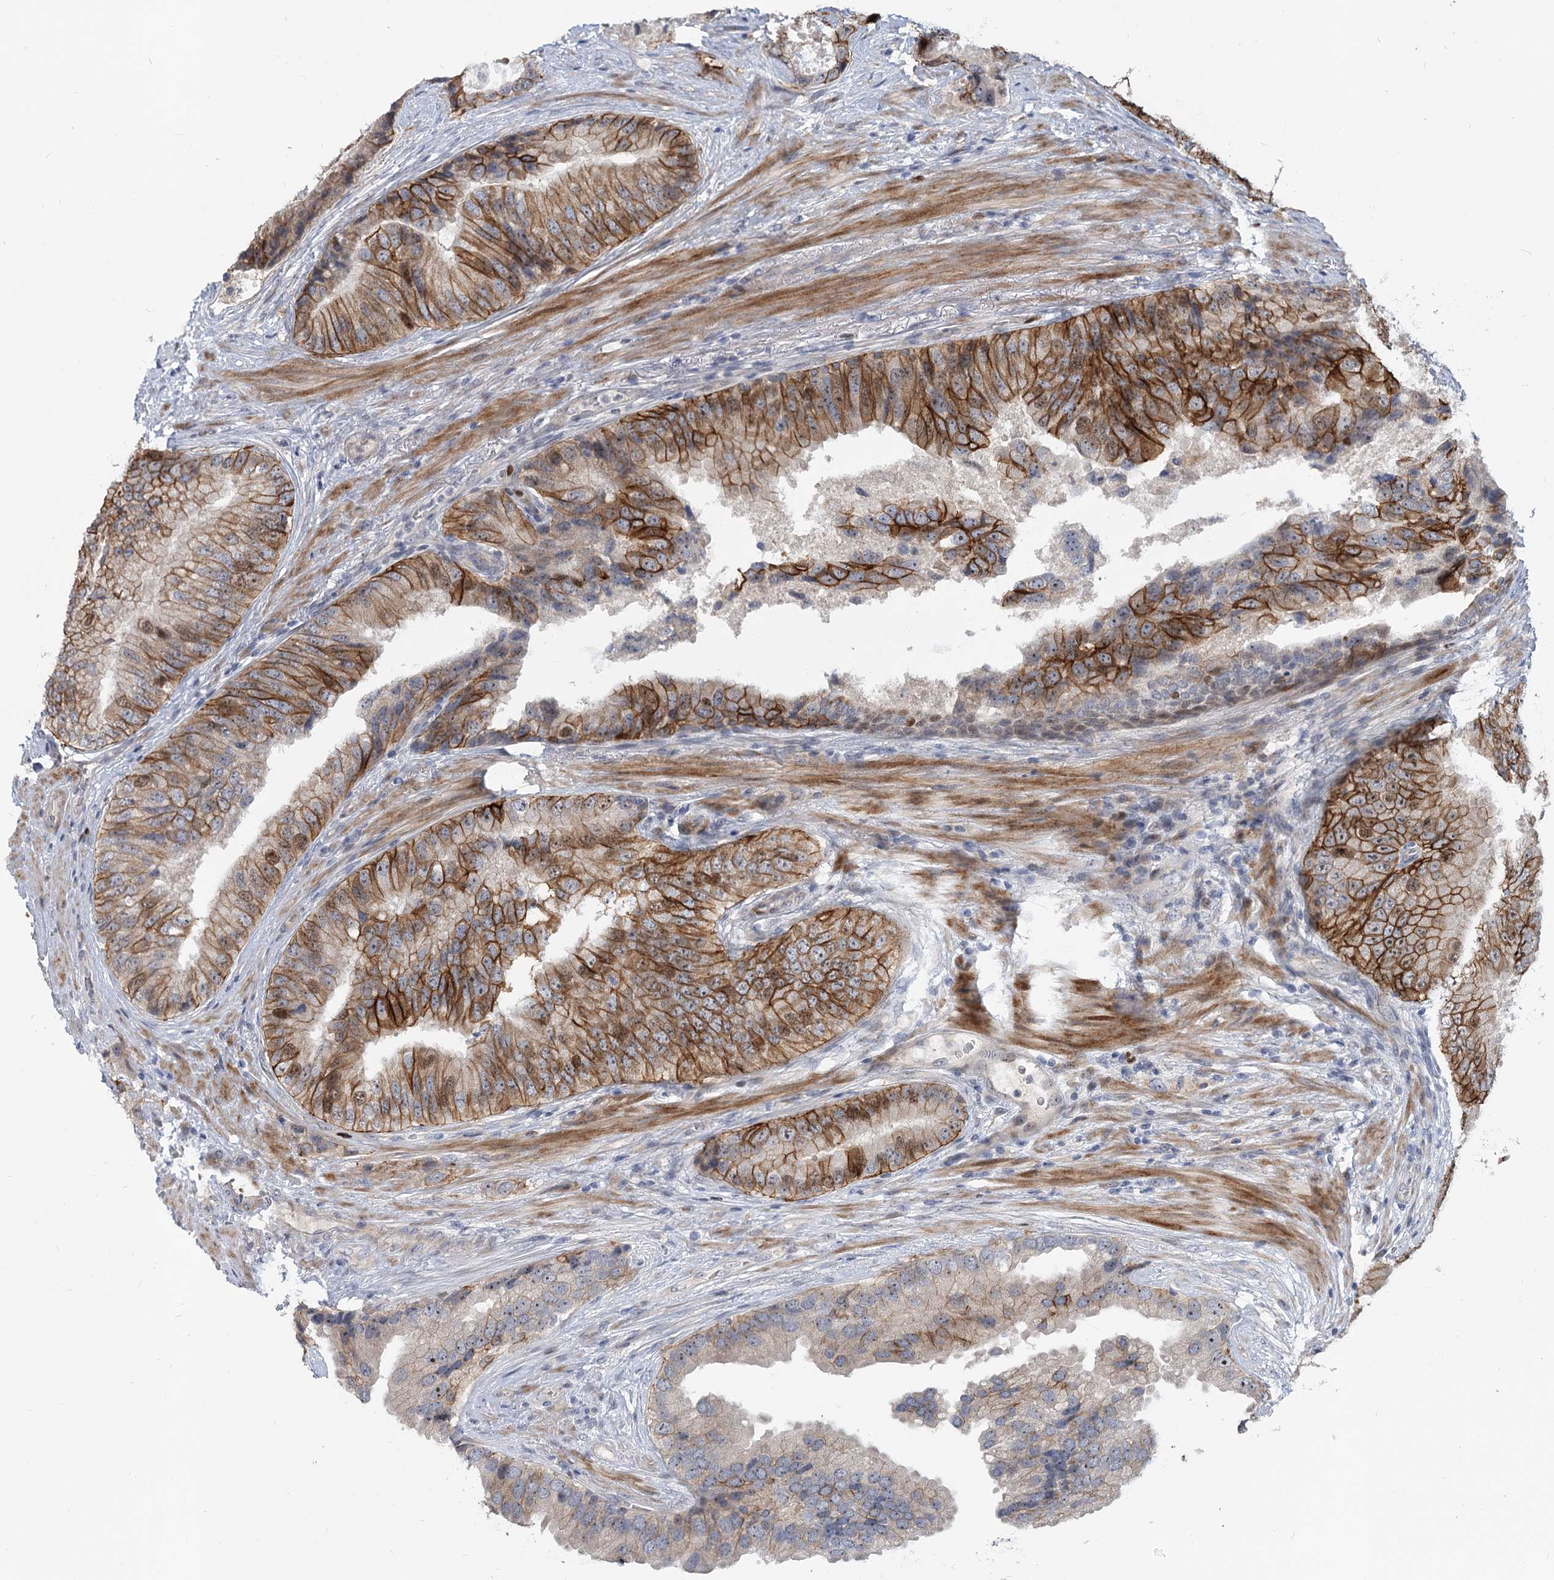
{"staining": {"intensity": "strong", "quantity": "25%-75%", "location": "cytoplasmic/membranous"}, "tissue": "prostate cancer", "cell_type": "Tumor cells", "image_type": "cancer", "snomed": [{"axis": "morphology", "description": "Adenocarcinoma, High grade"}, {"axis": "topography", "description": "Prostate"}], "caption": "Adenocarcinoma (high-grade) (prostate) tissue reveals strong cytoplasmic/membranous expression in about 25%-75% of tumor cells", "gene": "PIK3C2A", "patient": {"sex": "male", "age": 70}}